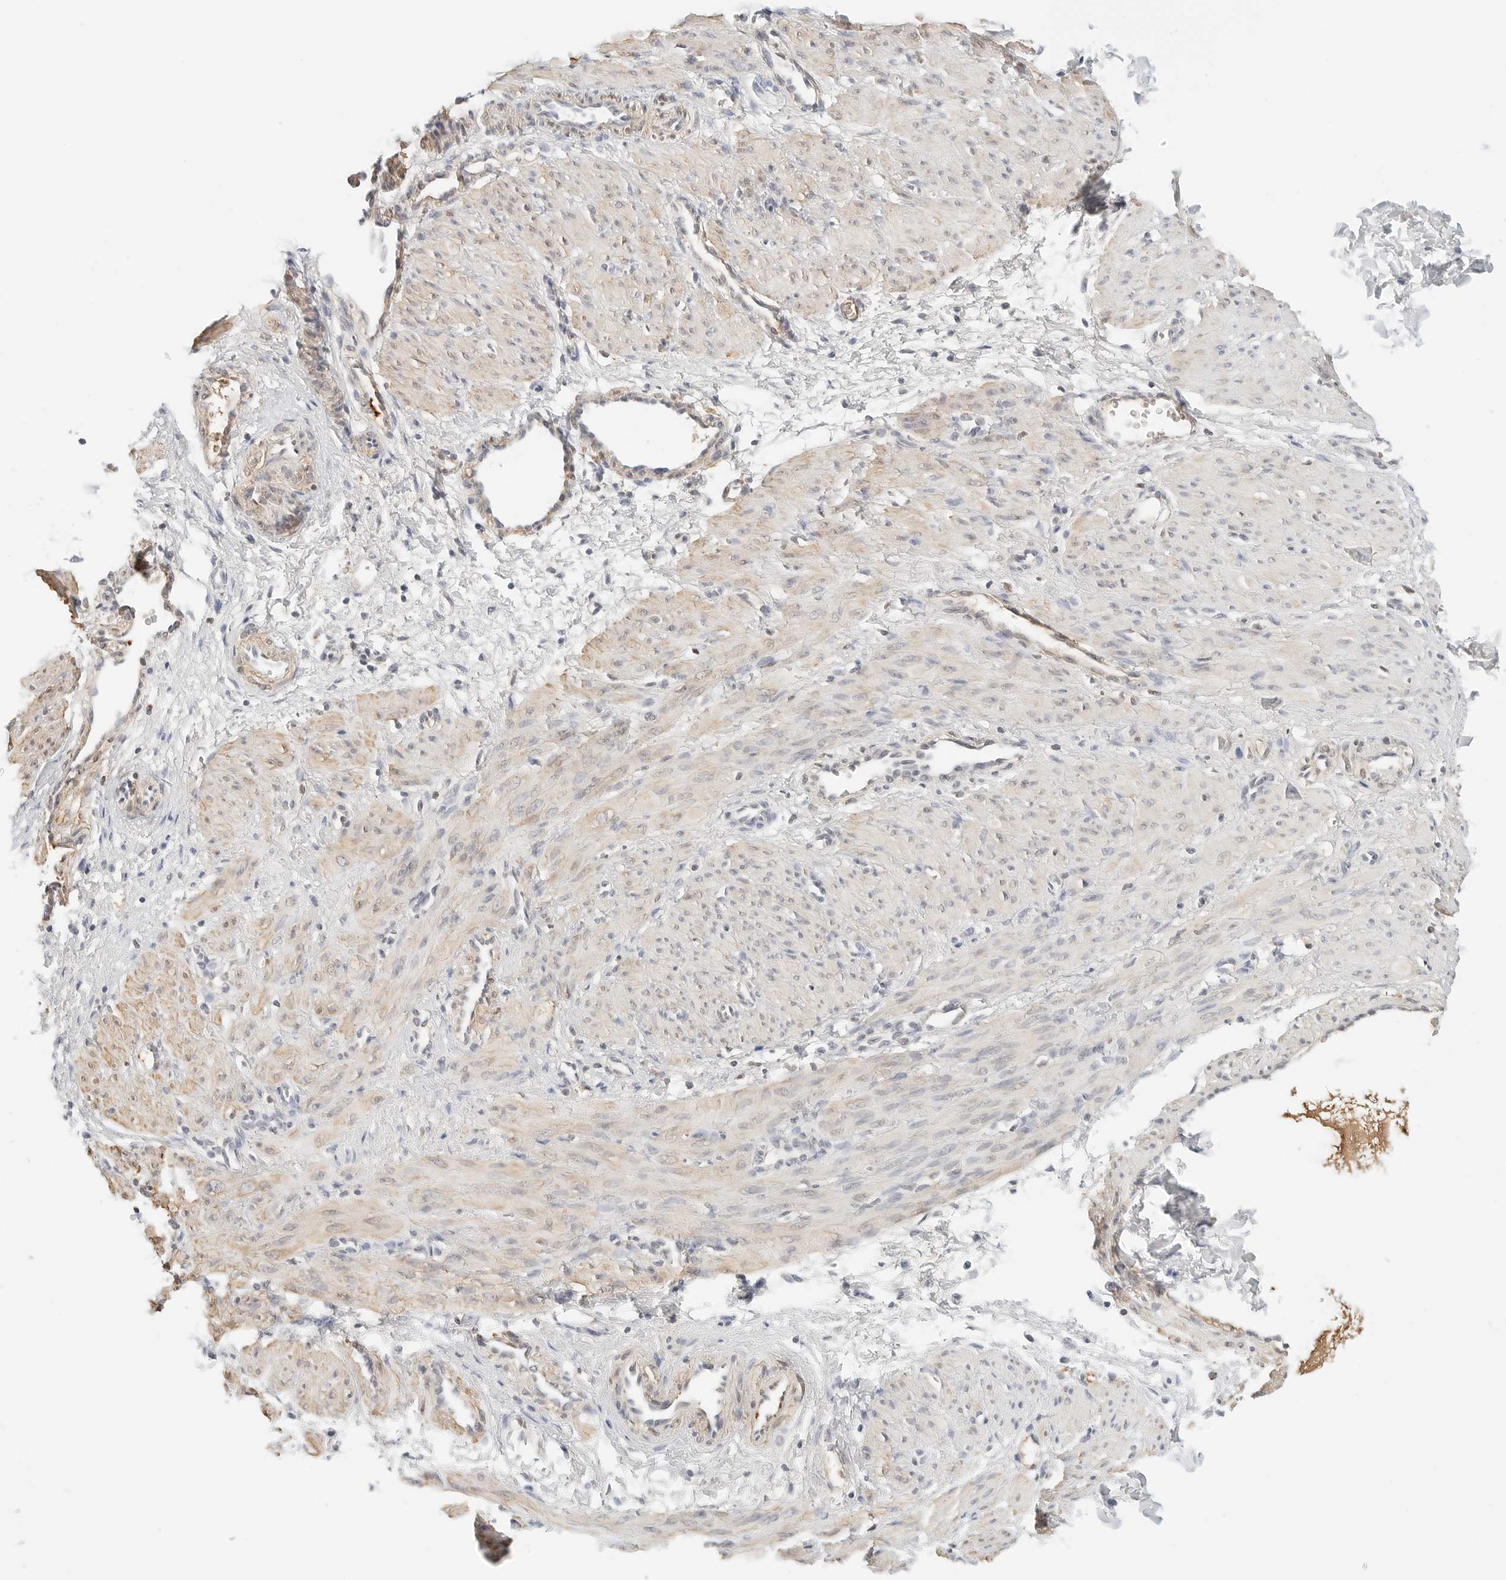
{"staining": {"intensity": "weak", "quantity": "25%-75%", "location": "cytoplasmic/membranous"}, "tissue": "smooth muscle", "cell_type": "Smooth muscle cells", "image_type": "normal", "snomed": [{"axis": "morphology", "description": "Normal tissue, NOS"}, {"axis": "topography", "description": "Endometrium"}], "caption": "High-power microscopy captured an immunohistochemistry image of benign smooth muscle, revealing weak cytoplasmic/membranous staining in about 25%-75% of smooth muscle cells.", "gene": "PKDCC", "patient": {"sex": "female", "age": 33}}